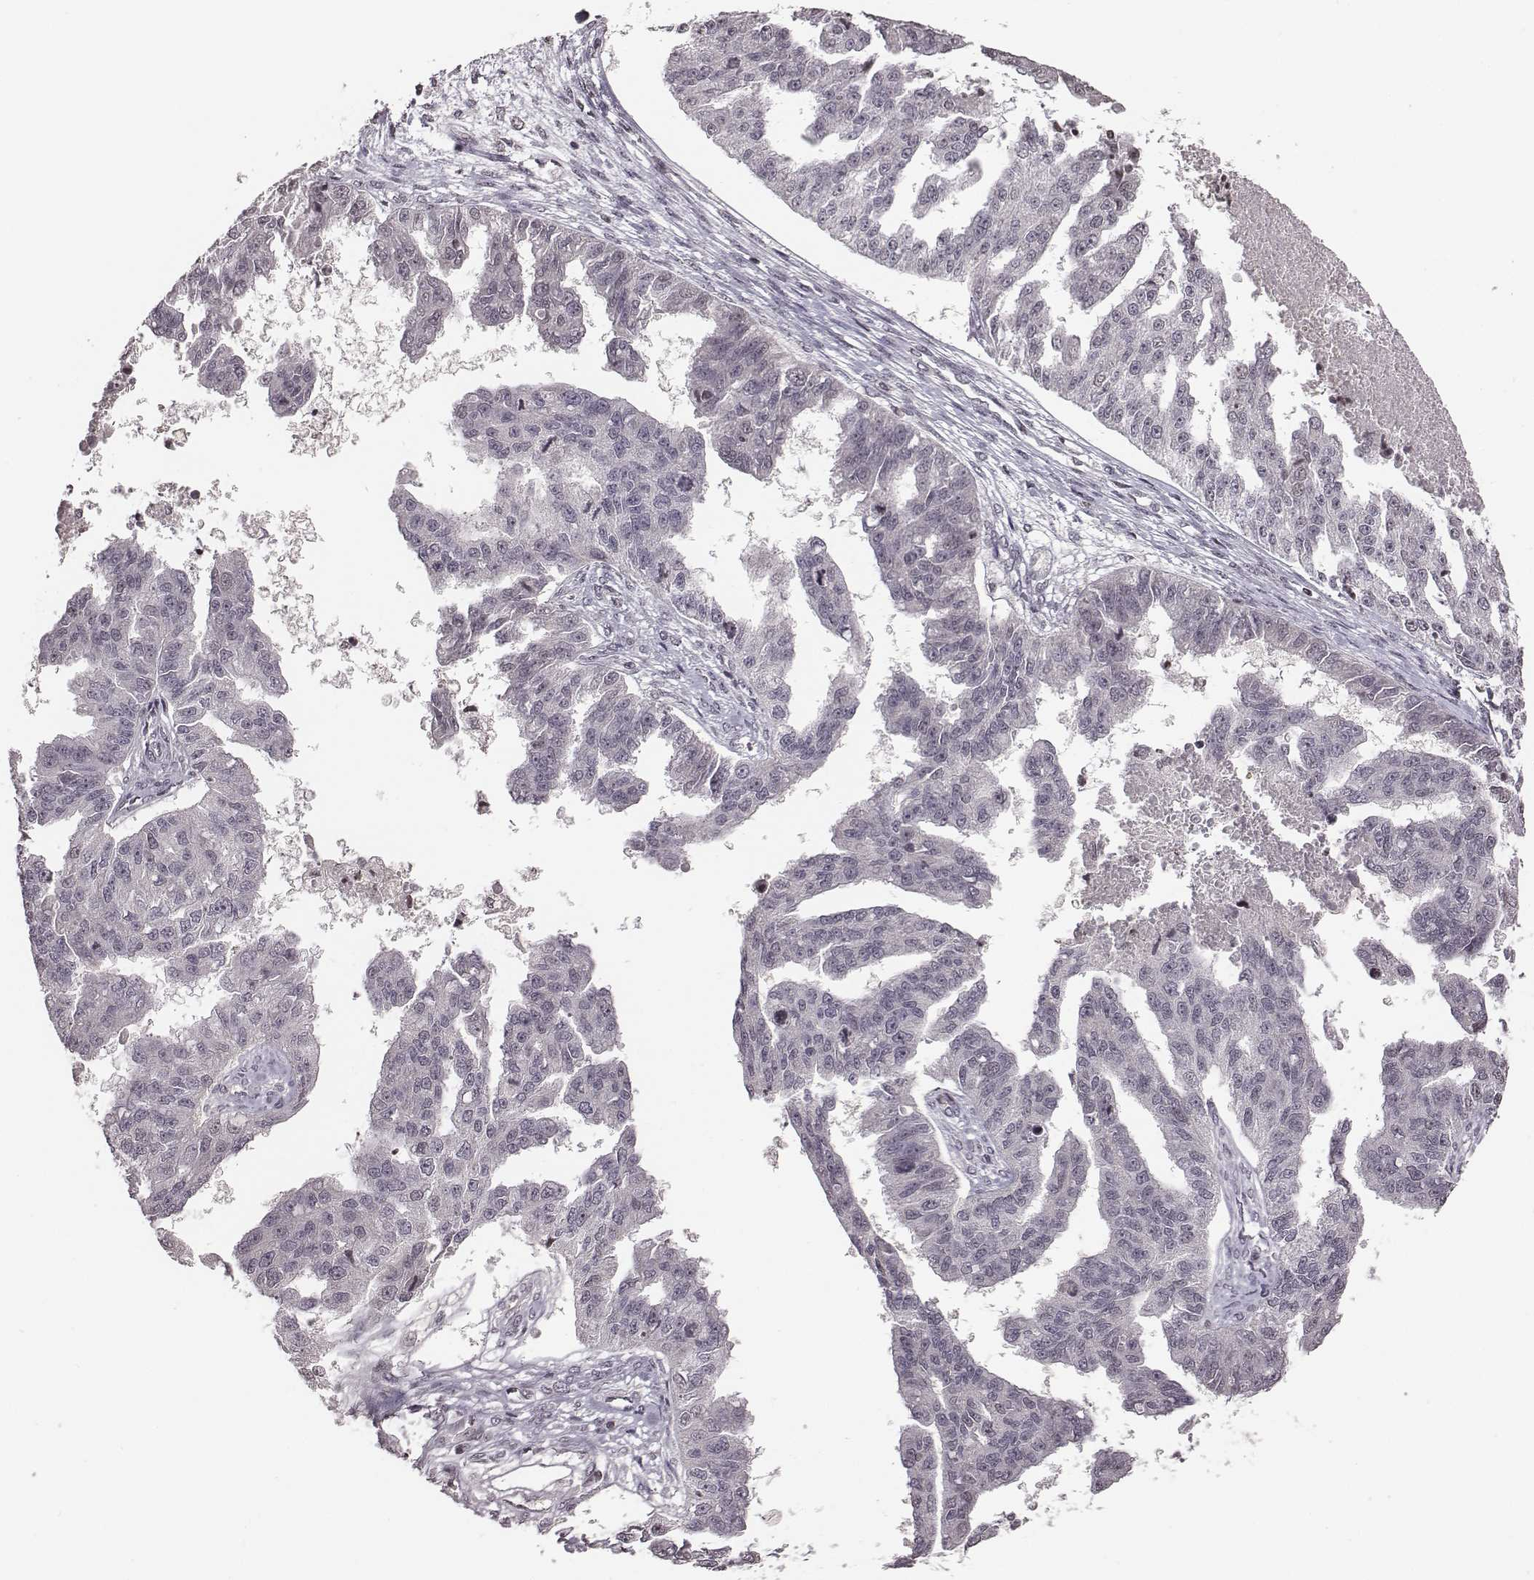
{"staining": {"intensity": "negative", "quantity": "none", "location": "none"}, "tissue": "ovarian cancer", "cell_type": "Tumor cells", "image_type": "cancer", "snomed": [{"axis": "morphology", "description": "Cystadenocarcinoma, serous, NOS"}, {"axis": "topography", "description": "Ovary"}], "caption": "Protein analysis of ovarian serous cystadenocarcinoma reveals no significant staining in tumor cells. (DAB (3,3'-diaminobenzidine) IHC visualized using brightfield microscopy, high magnification).", "gene": "GRM4", "patient": {"sex": "female", "age": 58}}